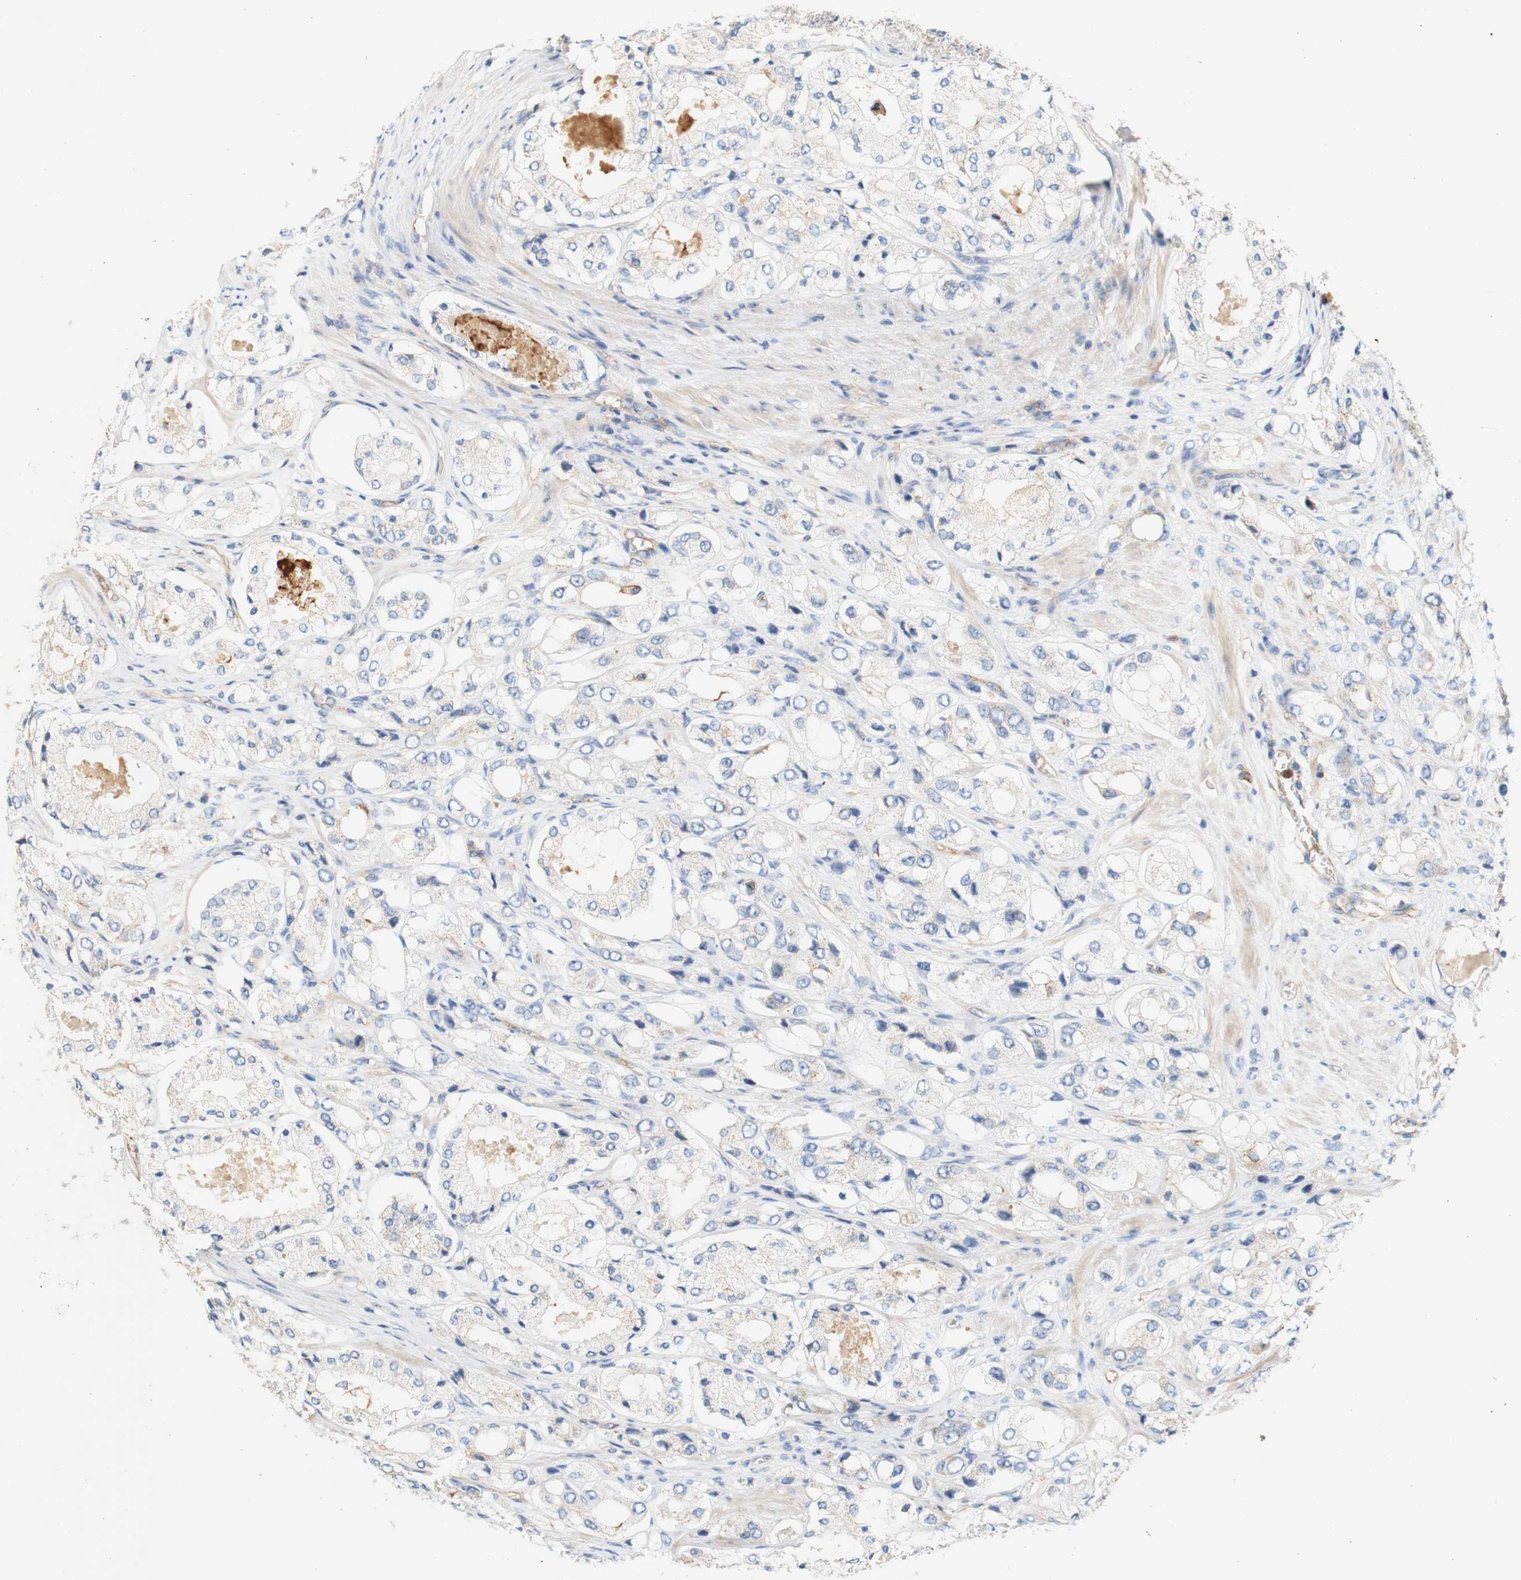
{"staining": {"intensity": "negative", "quantity": "none", "location": "none"}, "tissue": "prostate cancer", "cell_type": "Tumor cells", "image_type": "cancer", "snomed": [{"axis": "morphology", "description": "Adenocarcinoma, High grade"}, {"axis": "topography", "description": "Prostate"}], "caption": "A histopathology image of human prostate cancer (adenocarcinoma (high-grade)) is negative for staining in tumor cells.", "gene": "PCDH7", "patient": {"sex": "male", "age": 65}}